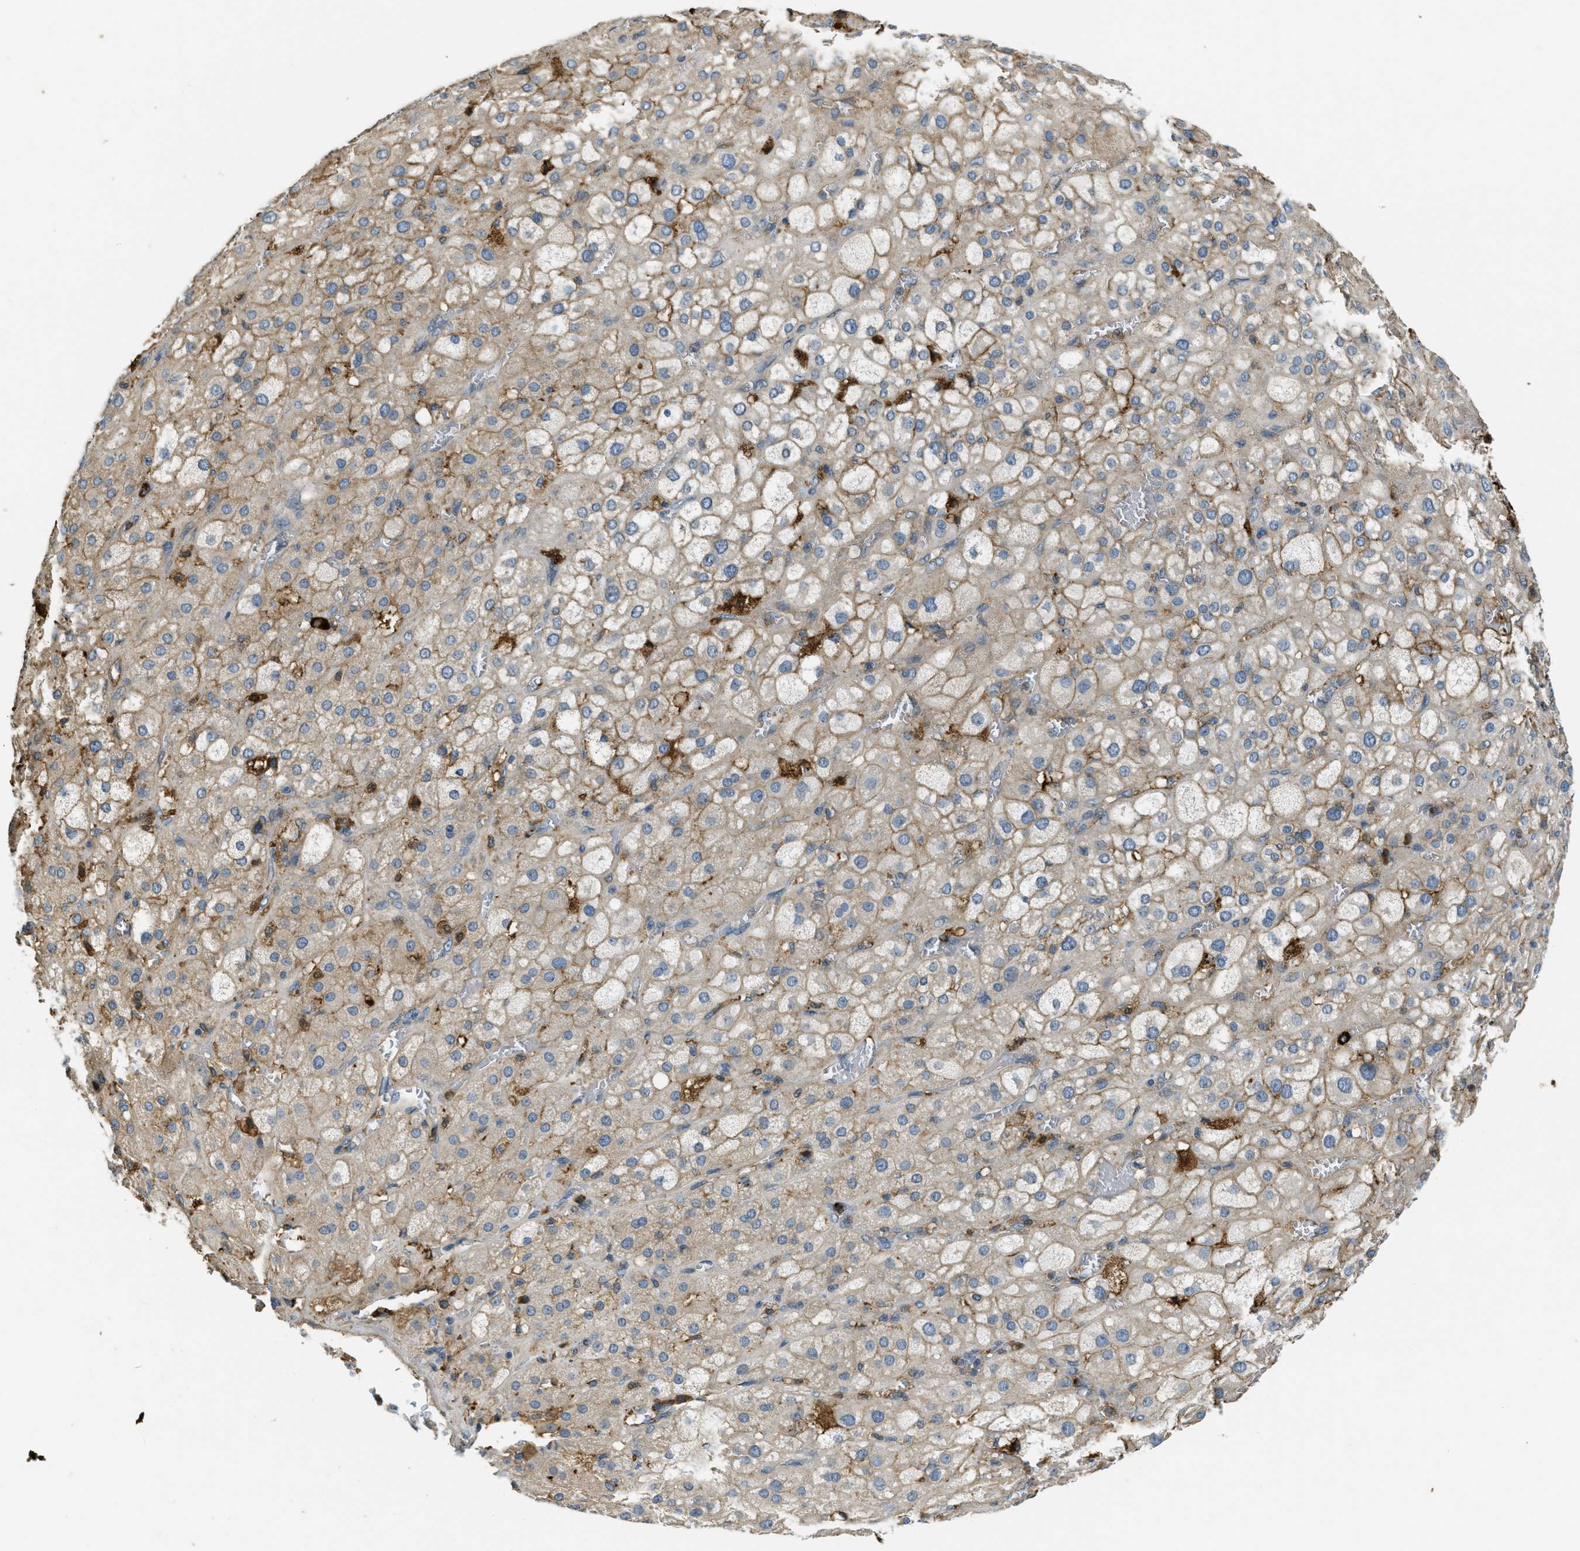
{"staining": {"intensity": "moderate", "quantity": ">75%", "location": "cytoplasmic/membranous"}, "tissue": "adrenal gland", "cell_type": "Glandular cells", "image_type": "normal", "snomed": [{"axis": "morphology", "description": "Normal tissue, NOS"}, {"axis": "topography", "description": "Adrenal gland"}], "caption": "The image shows immunohistochemical staining of benign adrenal gland. There is moderate cytoplasmic/membranous expression is present in about >75% of glandular cells.", "gene": "PRTN3", "patient": {"sex": "female", "age": 47}}